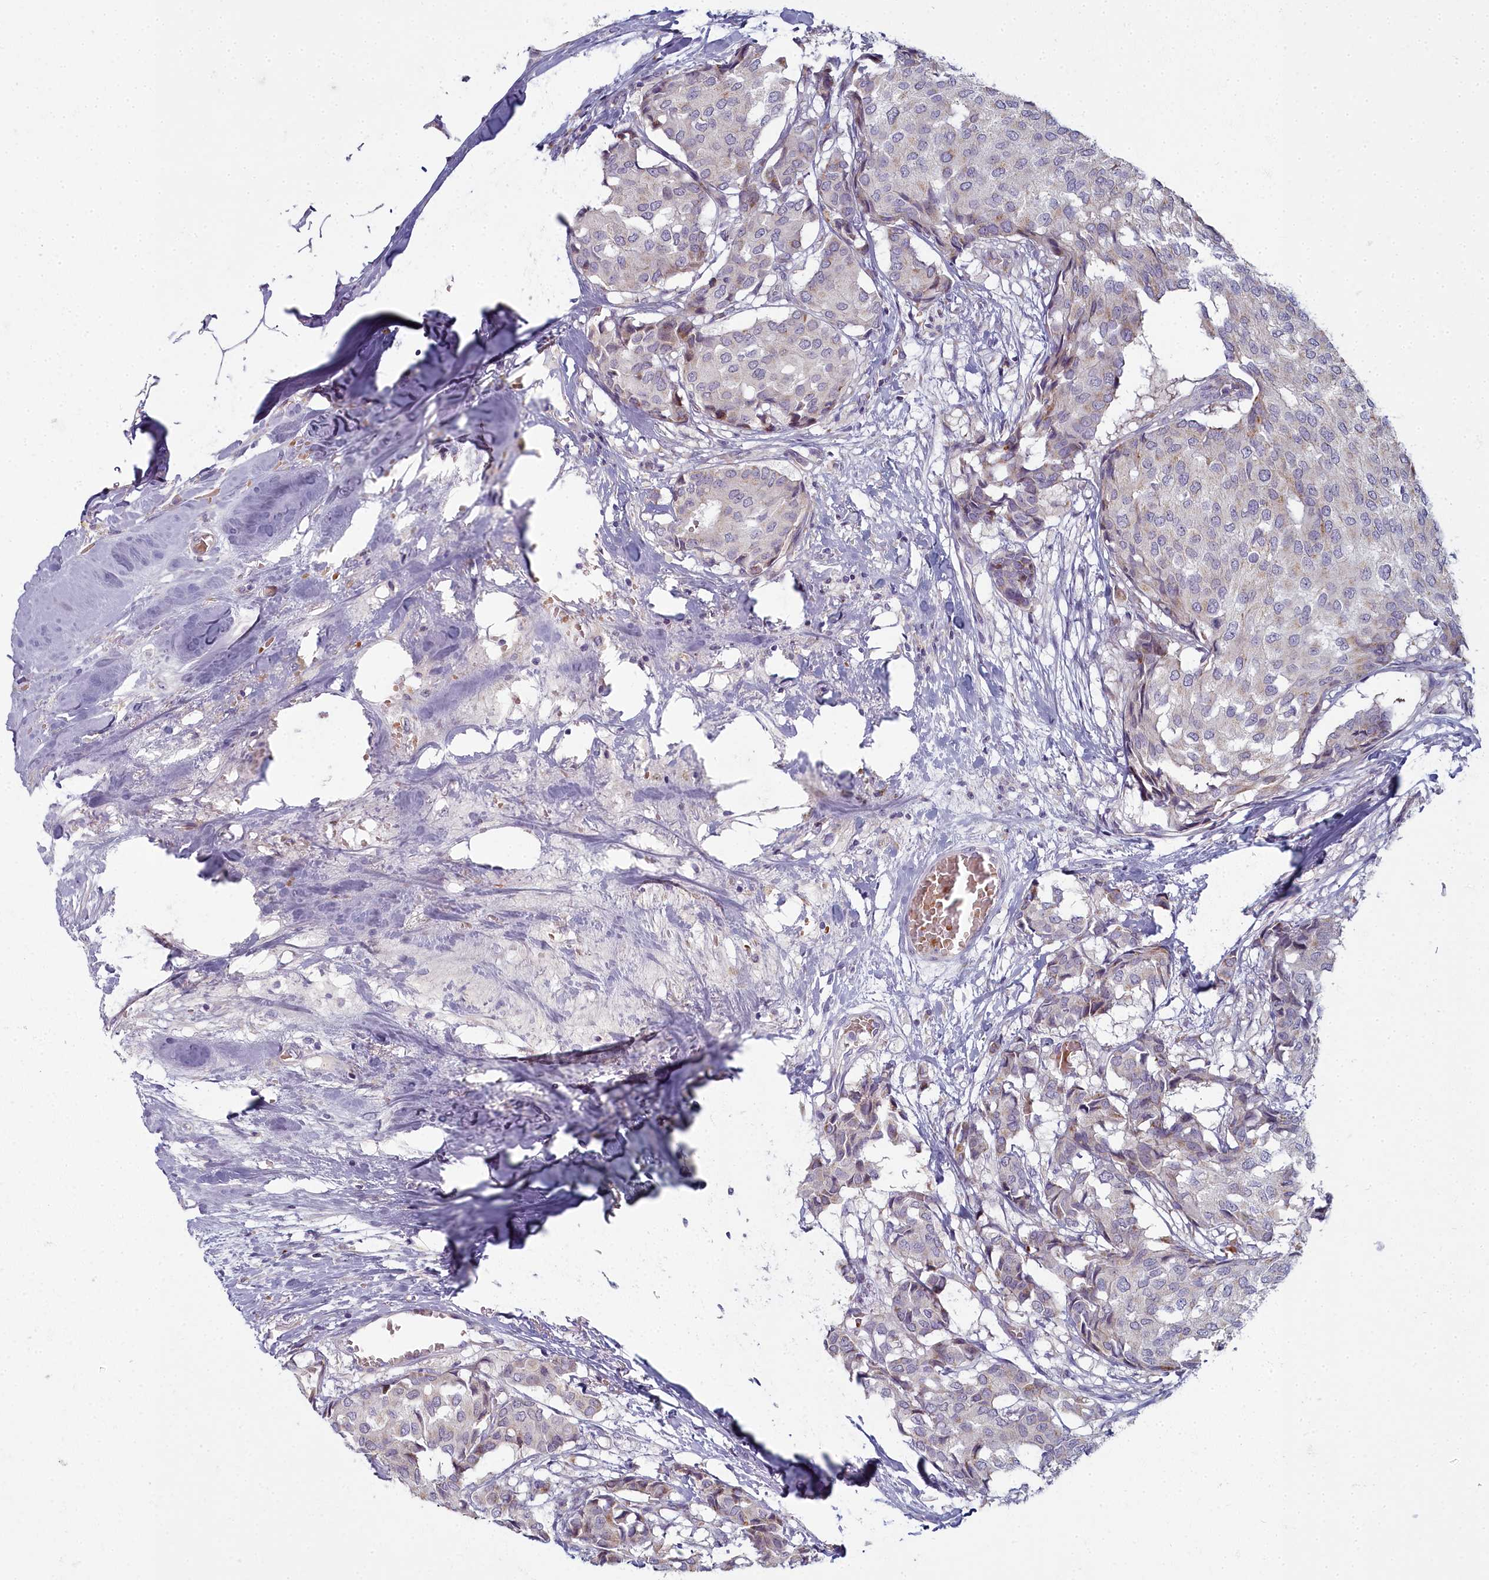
{"staining": {"intensity": "moderate", "quantity": "<25%", "location": "cytoplasmic/membranous"}, "tissue": "breast cancer", "cell_type": "Tumor cells", "image_type": "cancer", "snomed": [{"axis": "morphology", "description": "Duct carcinoma"}, {"axis": "topography", "description": "Breast"}], "caption": "Immunohistochemistry of infiltrating ductal carcinoma (breast) displays low levels of moderate cytoplasmic/membranous expression in approximately <25% of tumor cells.", "gene": "ARL15", "patient": {"sex": "female", "age": 75}}